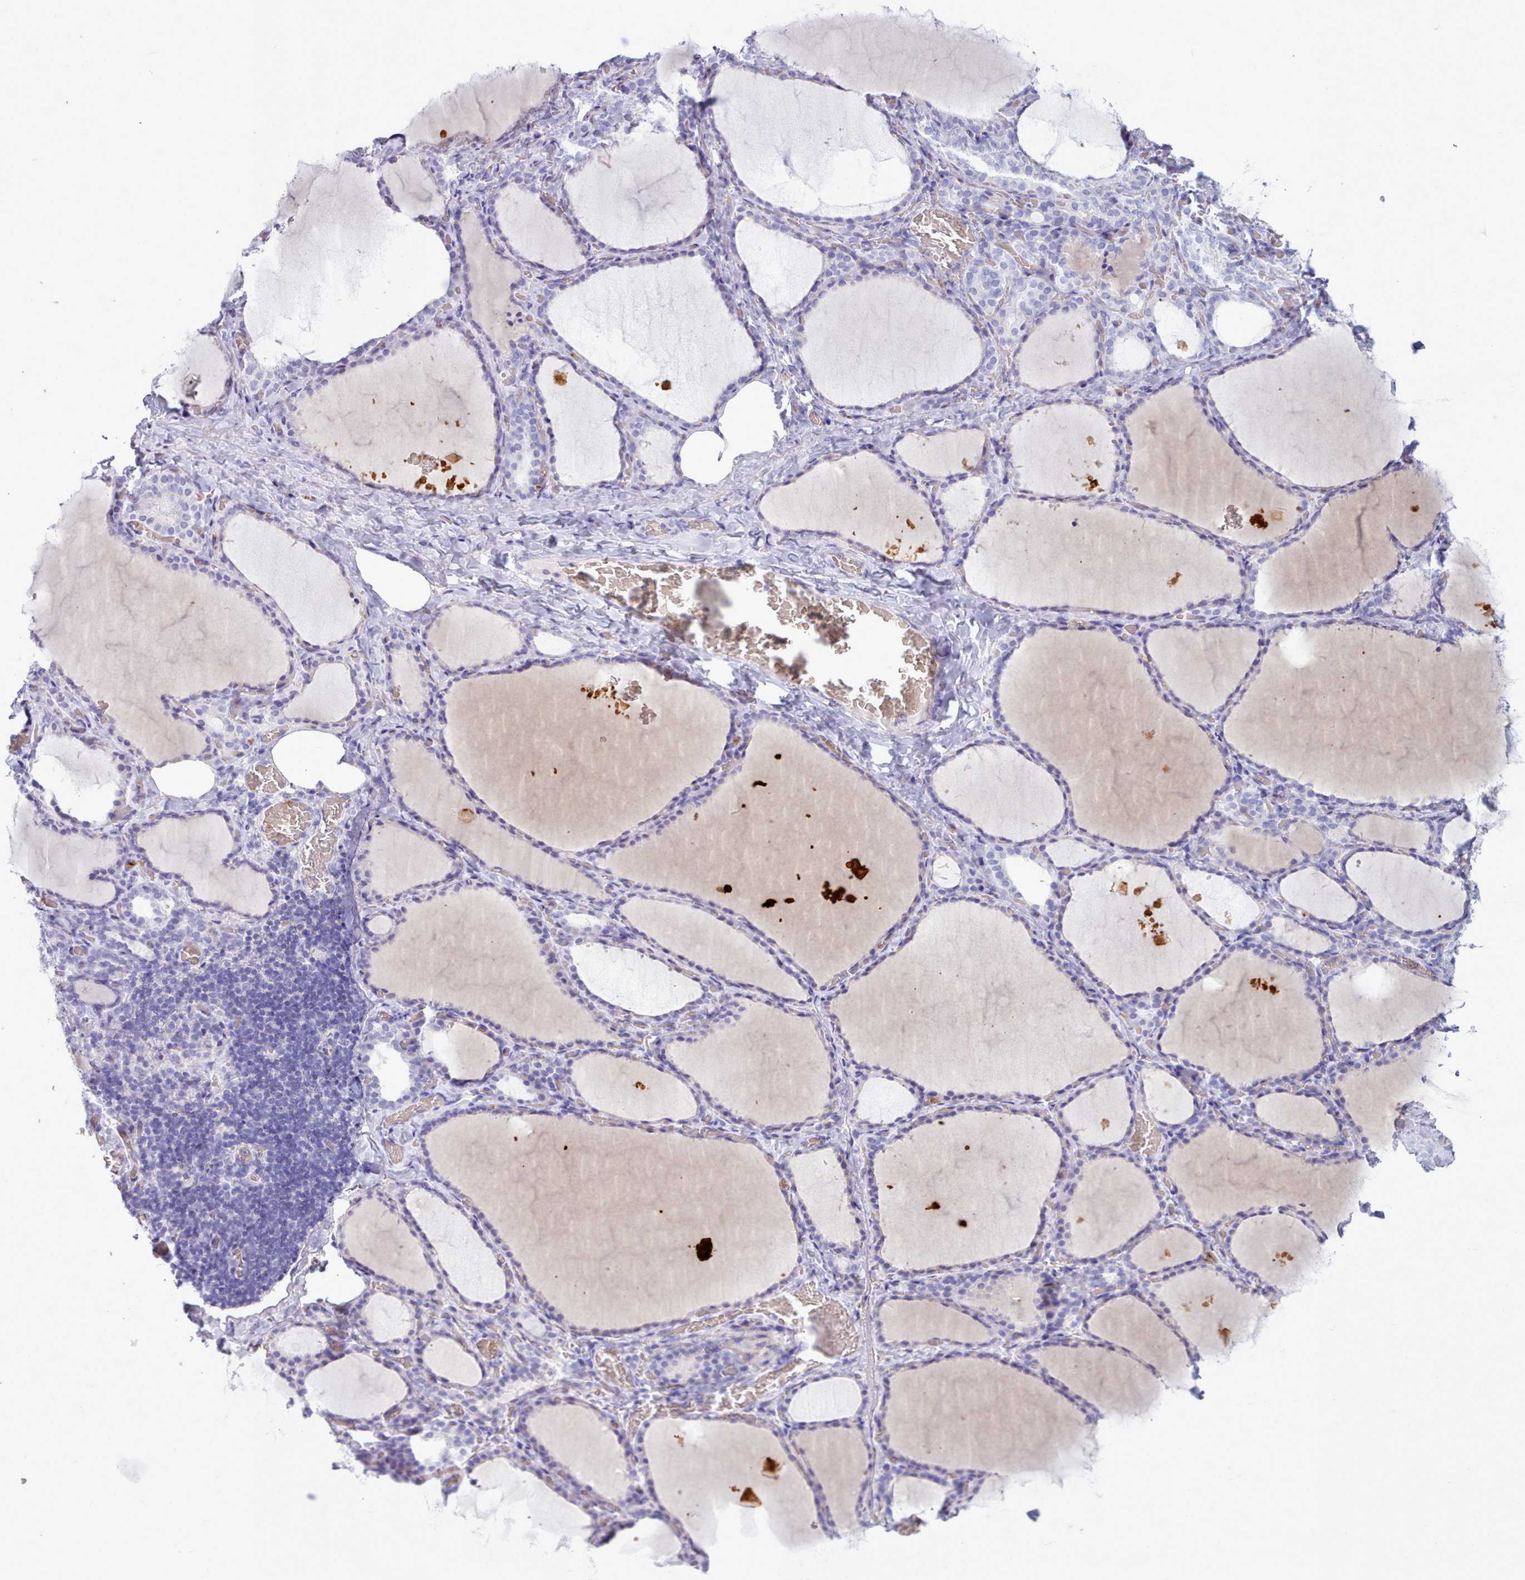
{"staining": {"intensity": "negative", "quantity": "none", "location": "none"}, "tissue": "thyroid gland", "cell_type": "Glandular cells", "image_type": "normal", "snomed": [{"axis": "morphology", "description": "Normal tissue, NOS"}, {"axis": "topography", "description": "Thyroid gland"}], "caption": "DAB immunohistochemical staining of unremarkable thyroid gland displays no significant staining in glandular cells. (DAB (3,3'-diaminobenzidine) IHC visualized using brightfield microscopy, high magnification).", "gene": "NKX1", "patient": {"sex": "female", "age": 39}}